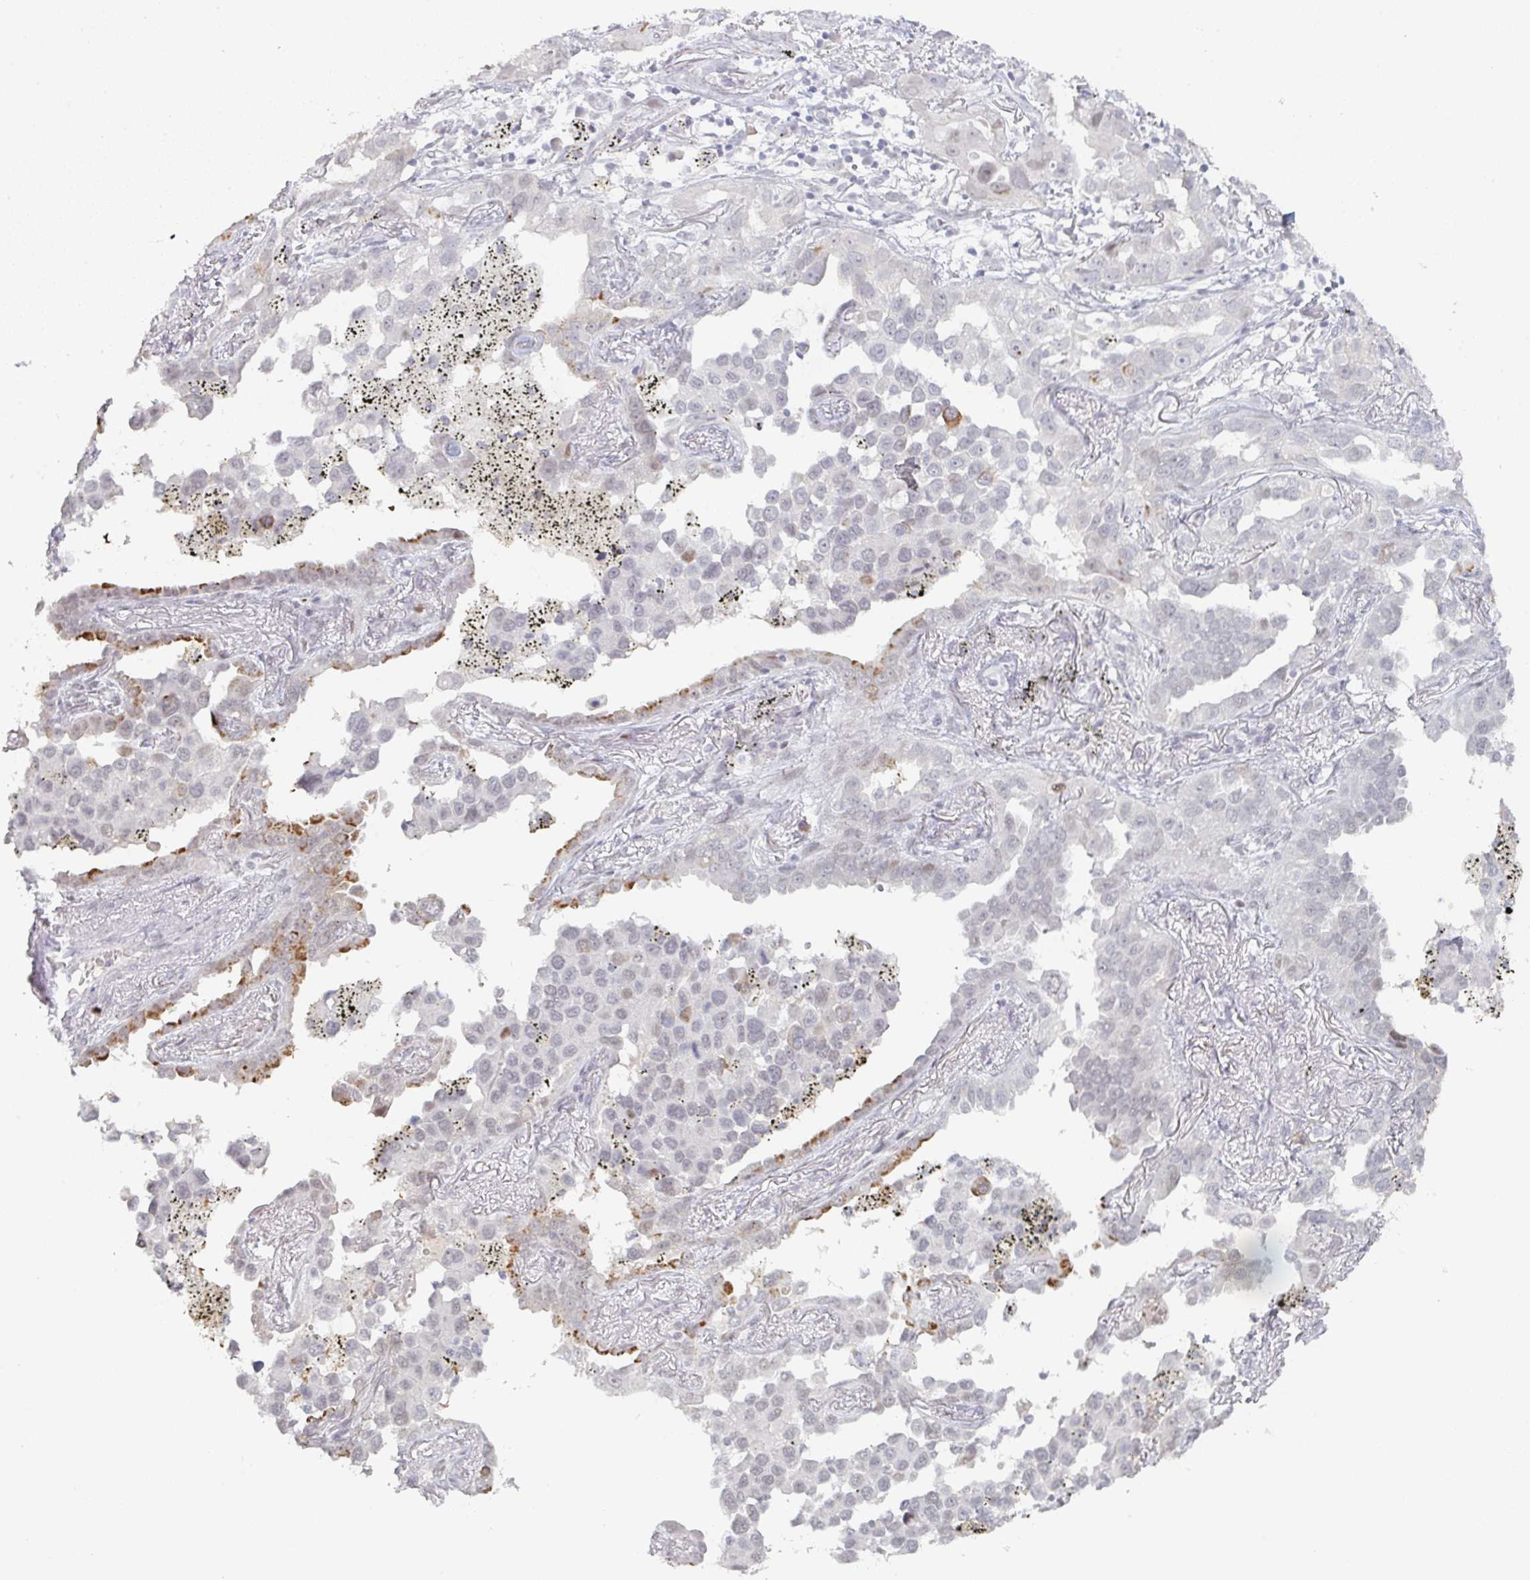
{"staining": {"intensity": "weak", "quantity": "<25%", "location": "nuclear"}, "tissue": "lung cancer", "cell_type": "Tumor cells", "image_type": "cancer", "snomed": [{"axis": "morphology", "description": "Adenocarcinoma, NOS"}, {"axis": "topography", "description": "Lung"}], "caption": "Immunohistochemistry (IHC) micrograph of neoplastic tissue: adenocarcinoma (lung) stained with DAB (3,3'-diaminobenzidine) exhibits no significant protein expression in tumor cells.", "gene": "LIN54", "patient": {"sex": "male", "age": 67}}